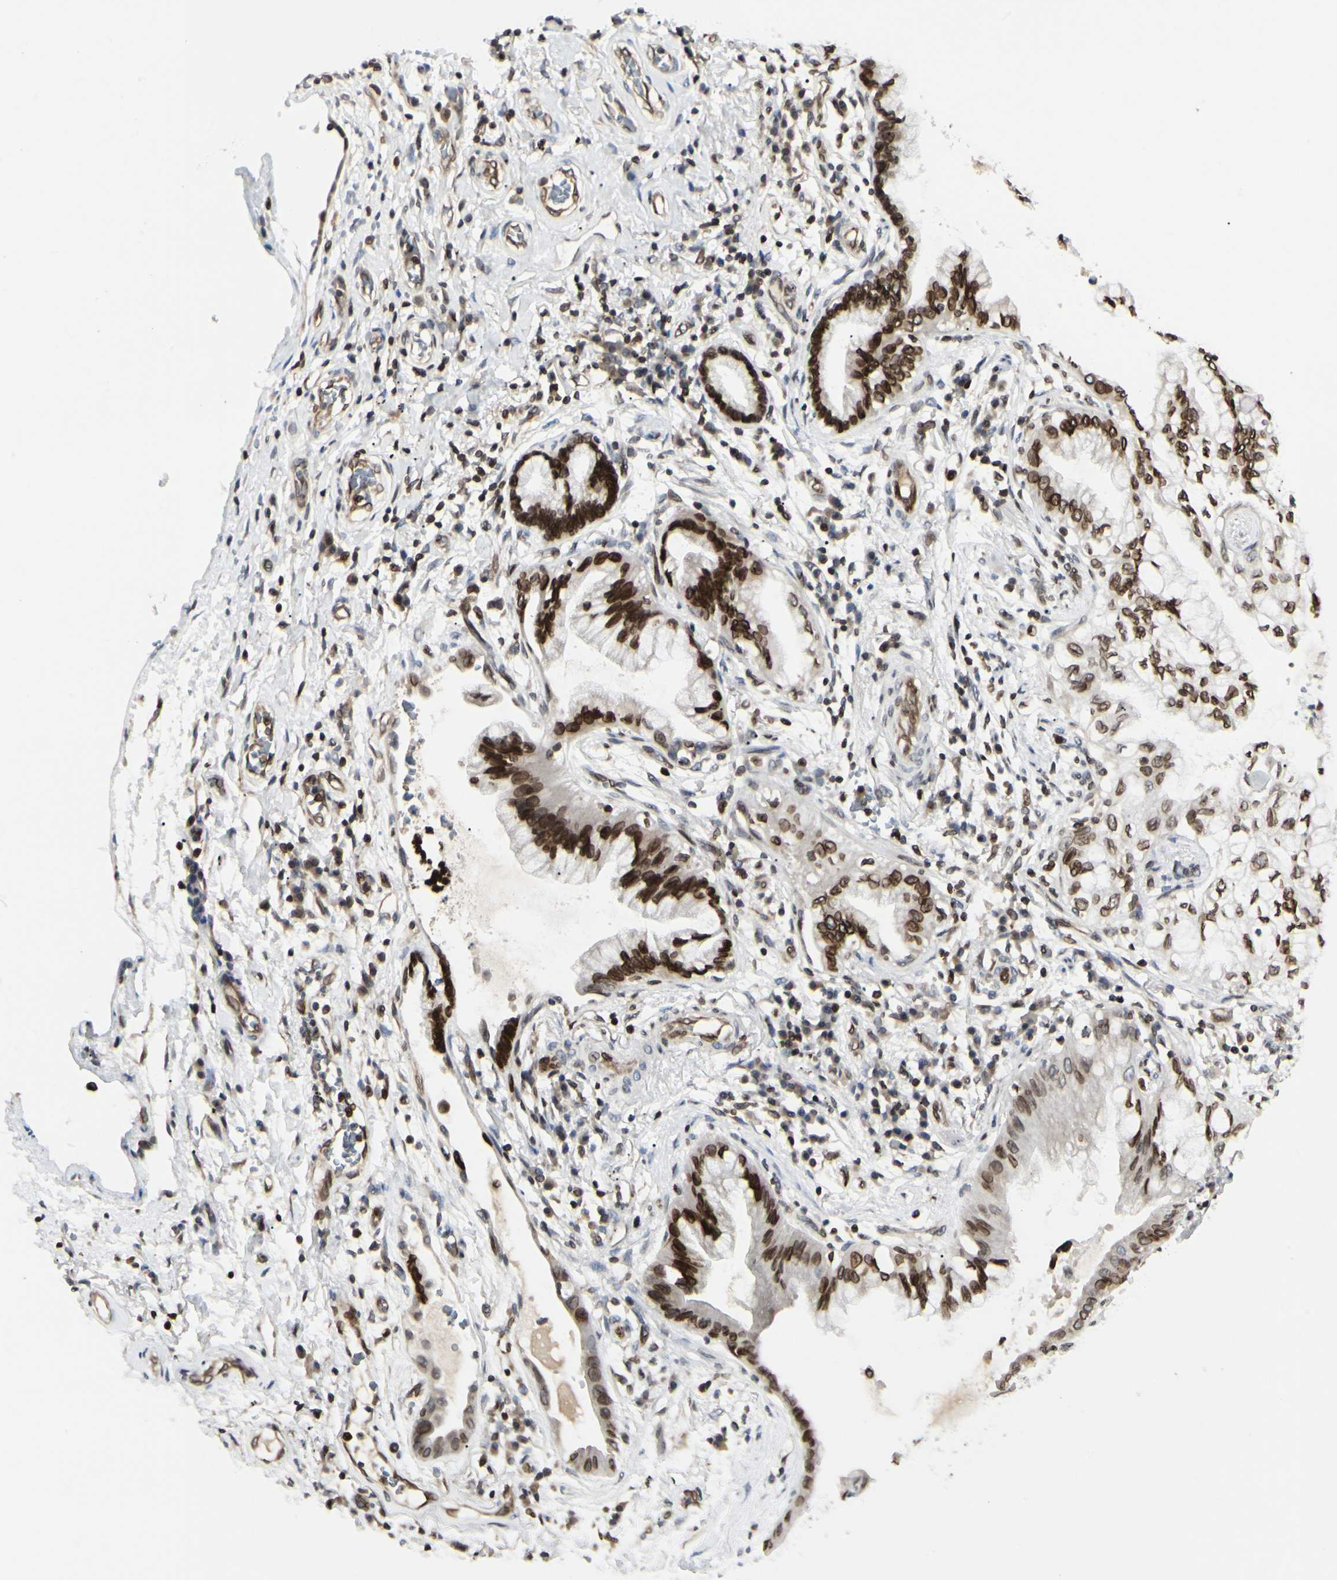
{"staining": {"intensity": "strong", "quantity": ">75%", "location": "cytoplasmic/membranous,nuclear"}, "tissue": "lung cancer", "cell_type": "Tumor cells", "image_type": "cancer", "snomed": [{"axis": "morphology", "description": "Adenocarcinoma, NOS"}, {"axis": "topography", "description": "Lung"}], "caption": "Immunohistochemistry photomicrograph of lung adenocarcinoma stained for a protein (brown), which exhibits high levels of strong cytoplasmic/membranous and nuclear expression in approximately >75% of tumor cells.", "gene": "TMPO", "patient": {"sex": "female", "age": 70}}